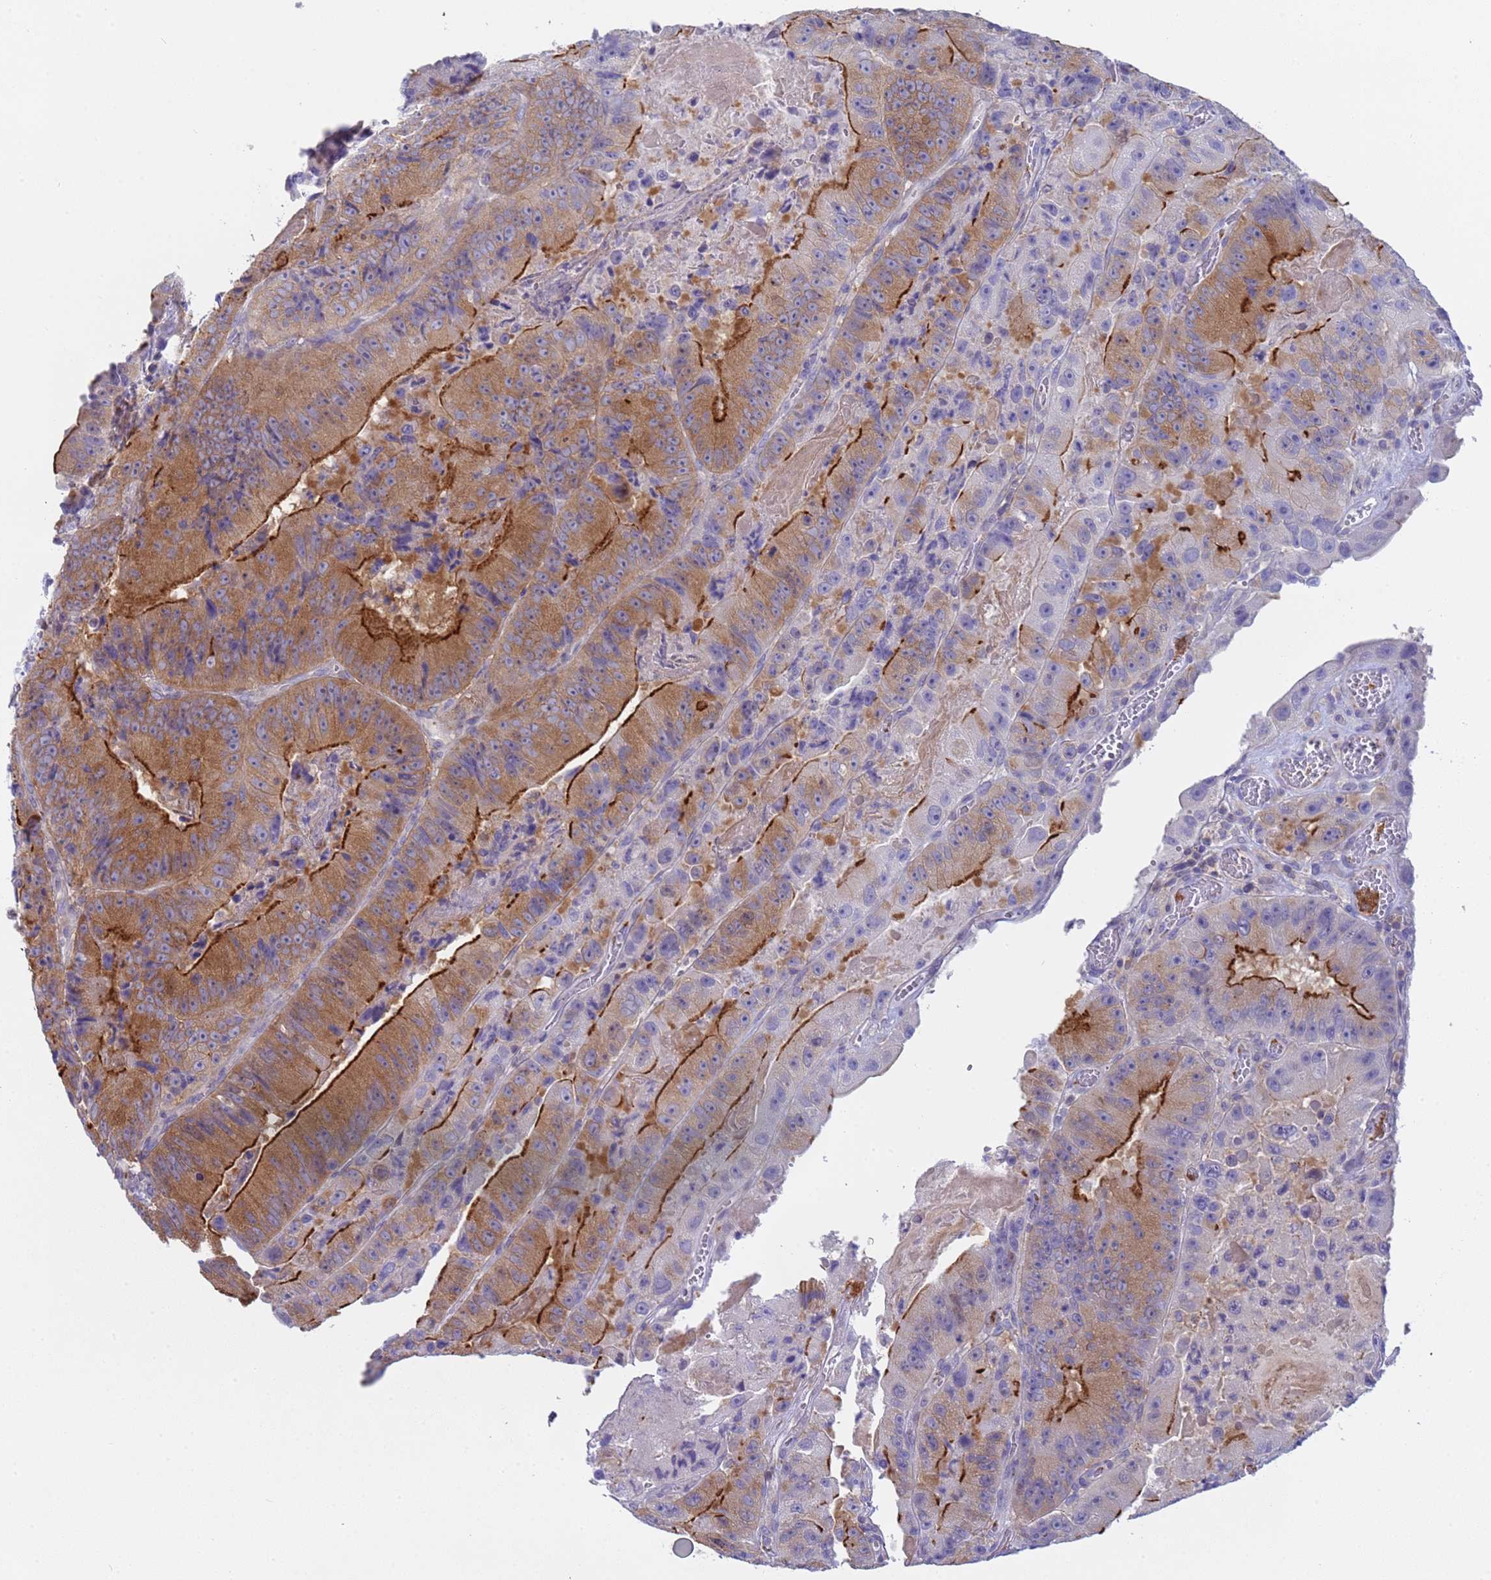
{"staining": {"intensity": "moderate", "quantity": ">75%", "location": "cytoplasmic/membranous"}, "tissue": "colorectal cancer", "cell_type": "Tumor cells", "image_type": "cancer", "snomed": [{"axis": "morphology", "description": "Adenocarcinoma, NOS"}, {"axis": "topography", "description": "Colon"}], "caption": "IHC histopathology image of neoplastic tissue: human colorectal cancer stained using IHC demonstrates medium levels of moderate protein expression localized specifically in the cytoplasmic/membranous of tumor cells, appearing as a cytoplasmic/membranous brown color.", "gene": "CAPN7", "patient": {"sex": "female", "age": 86}}